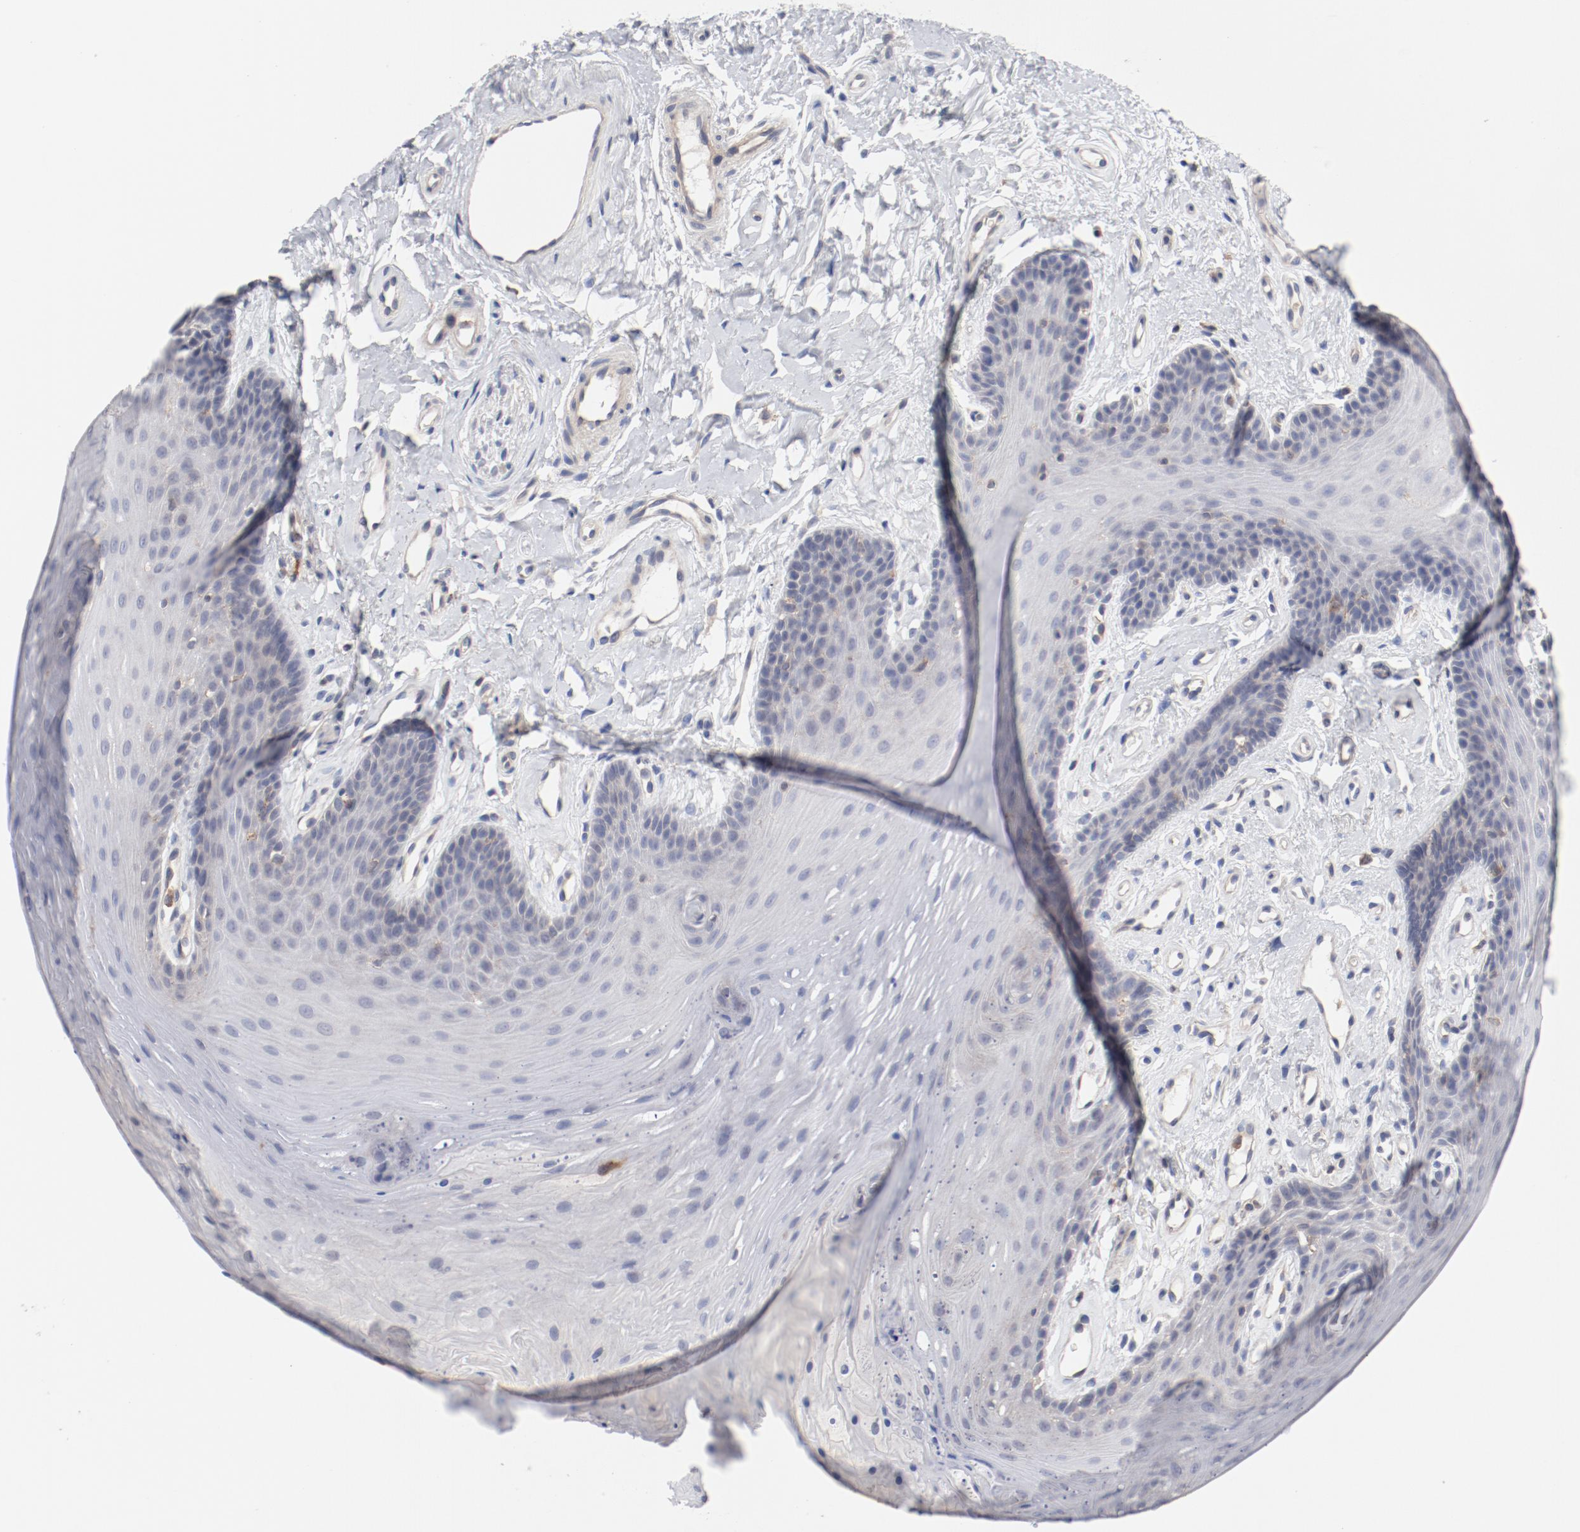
{"staining": {"intensity": "weak", "quantity": "<25%", "location": "cytoplasmic/membranous"}, "tissue": "oral mucosa", "cell_type": "Squamous epithelial cells", "image_type": "normal", "snomed": [{"axis": "morphology", "description": "Normal tissue, NOS"}, {"axis": "topography", "description": "Oral tissue"}], "caption": "Oral mucosa was stained to show a protein in brown. There is no significant expression in squamous epithelial cells. (DAB (3,3'-diaminobenzidine) immunohistochemistry, high magnification).", "gene": "CBL", "patient": {"sex": "male", "age": 62}}